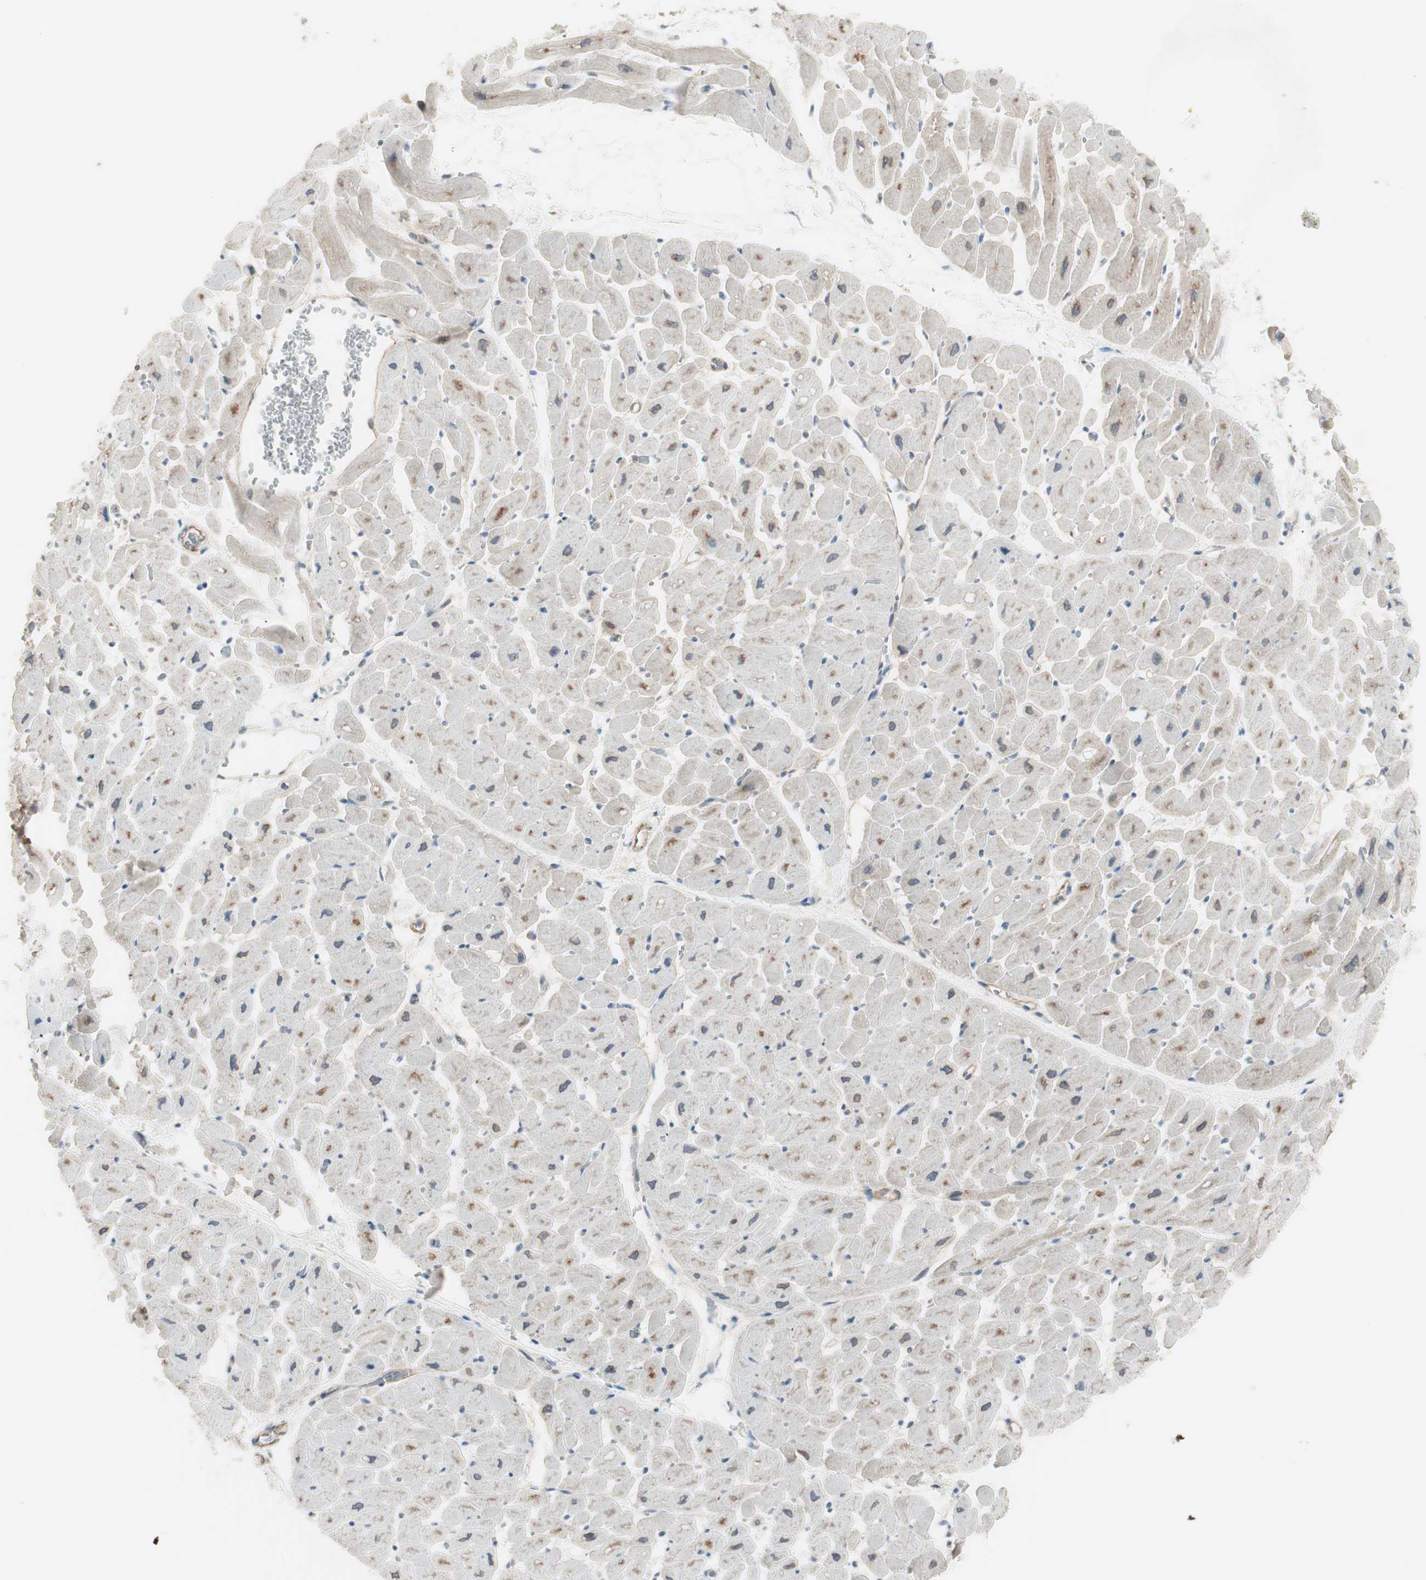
{"staining": {"intensity": "moderate", "quantity": "25%-75%", "location": "cytoplasmic/membranous"}, "tissue": "heart muscle", "cell_type": "Cardiomyocytes", "image_type": "normal", "snomed": [{"axis": "morphology", "description": "Normal tissue, NOS"}, {"axis": "topography", "description": "Heart"}], "caption": "Immunohistochemistry (IHC) of normal heart muscle demonstrates medium levels of moderate cytoplasmic/membranous staining in about 25%-75% of cardiomyocytes.", "gene": "ITGB4", "patient": {"sex": "male", "age": 45}}